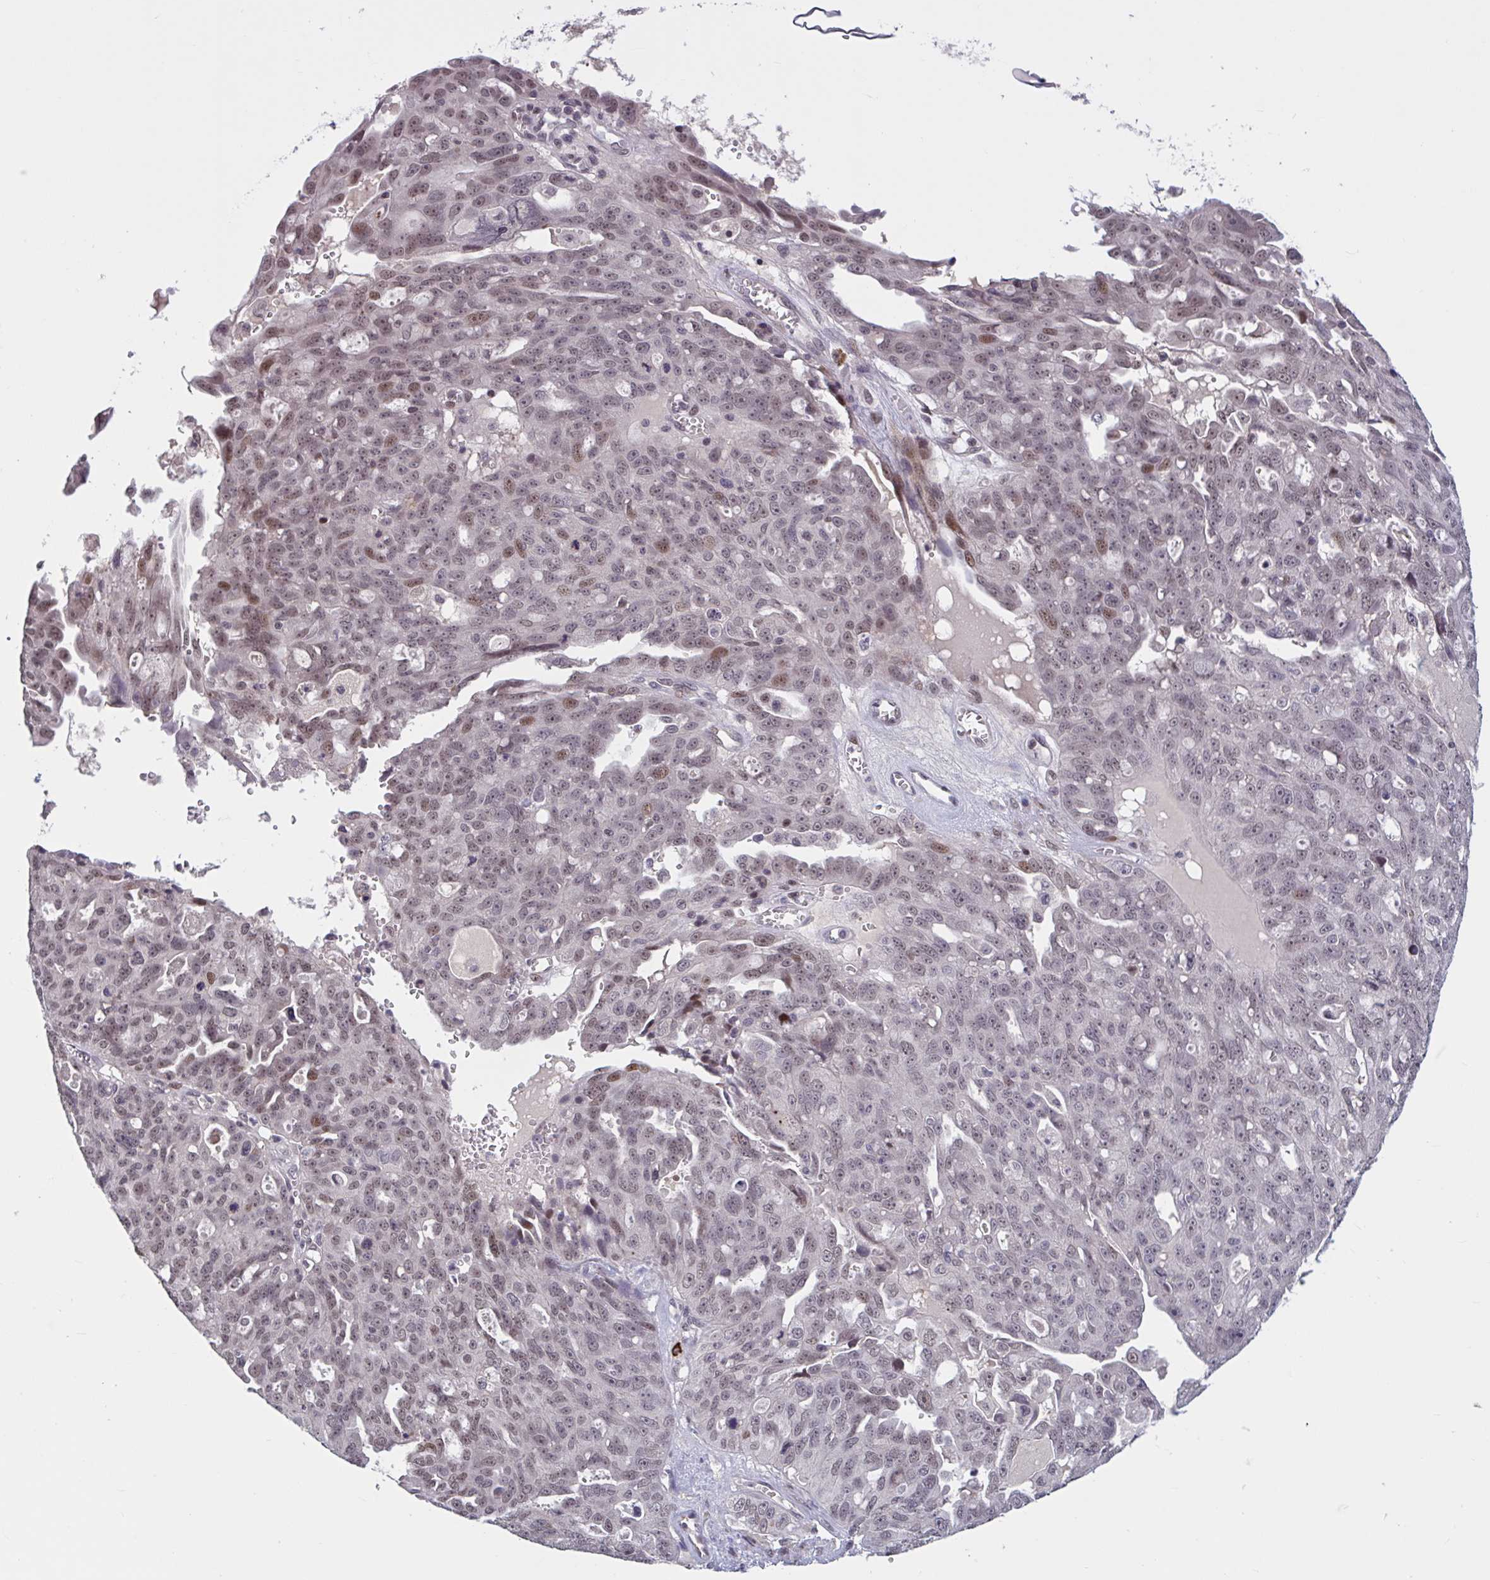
{"staining": {"intensity": "weak", "quantity": ">75%", "location": "nuclear"}, "tissue": "ovarian cancer", "cell_type": "Tumor cells", "image_type": "cancer", "snomed": [{"axis": "morphology", "description": "Carcinoma, endometroid"}, {"axis": "topography", "description": "Ovary"}], "caption": "Approximately >75% of tumor cells in human ovarian cancer reveal weak nuclear protein staining as visualized by brown immunohistochemical staining.", "gene": "ZNF414", "patient": {"sex": "female", "age": 70}}